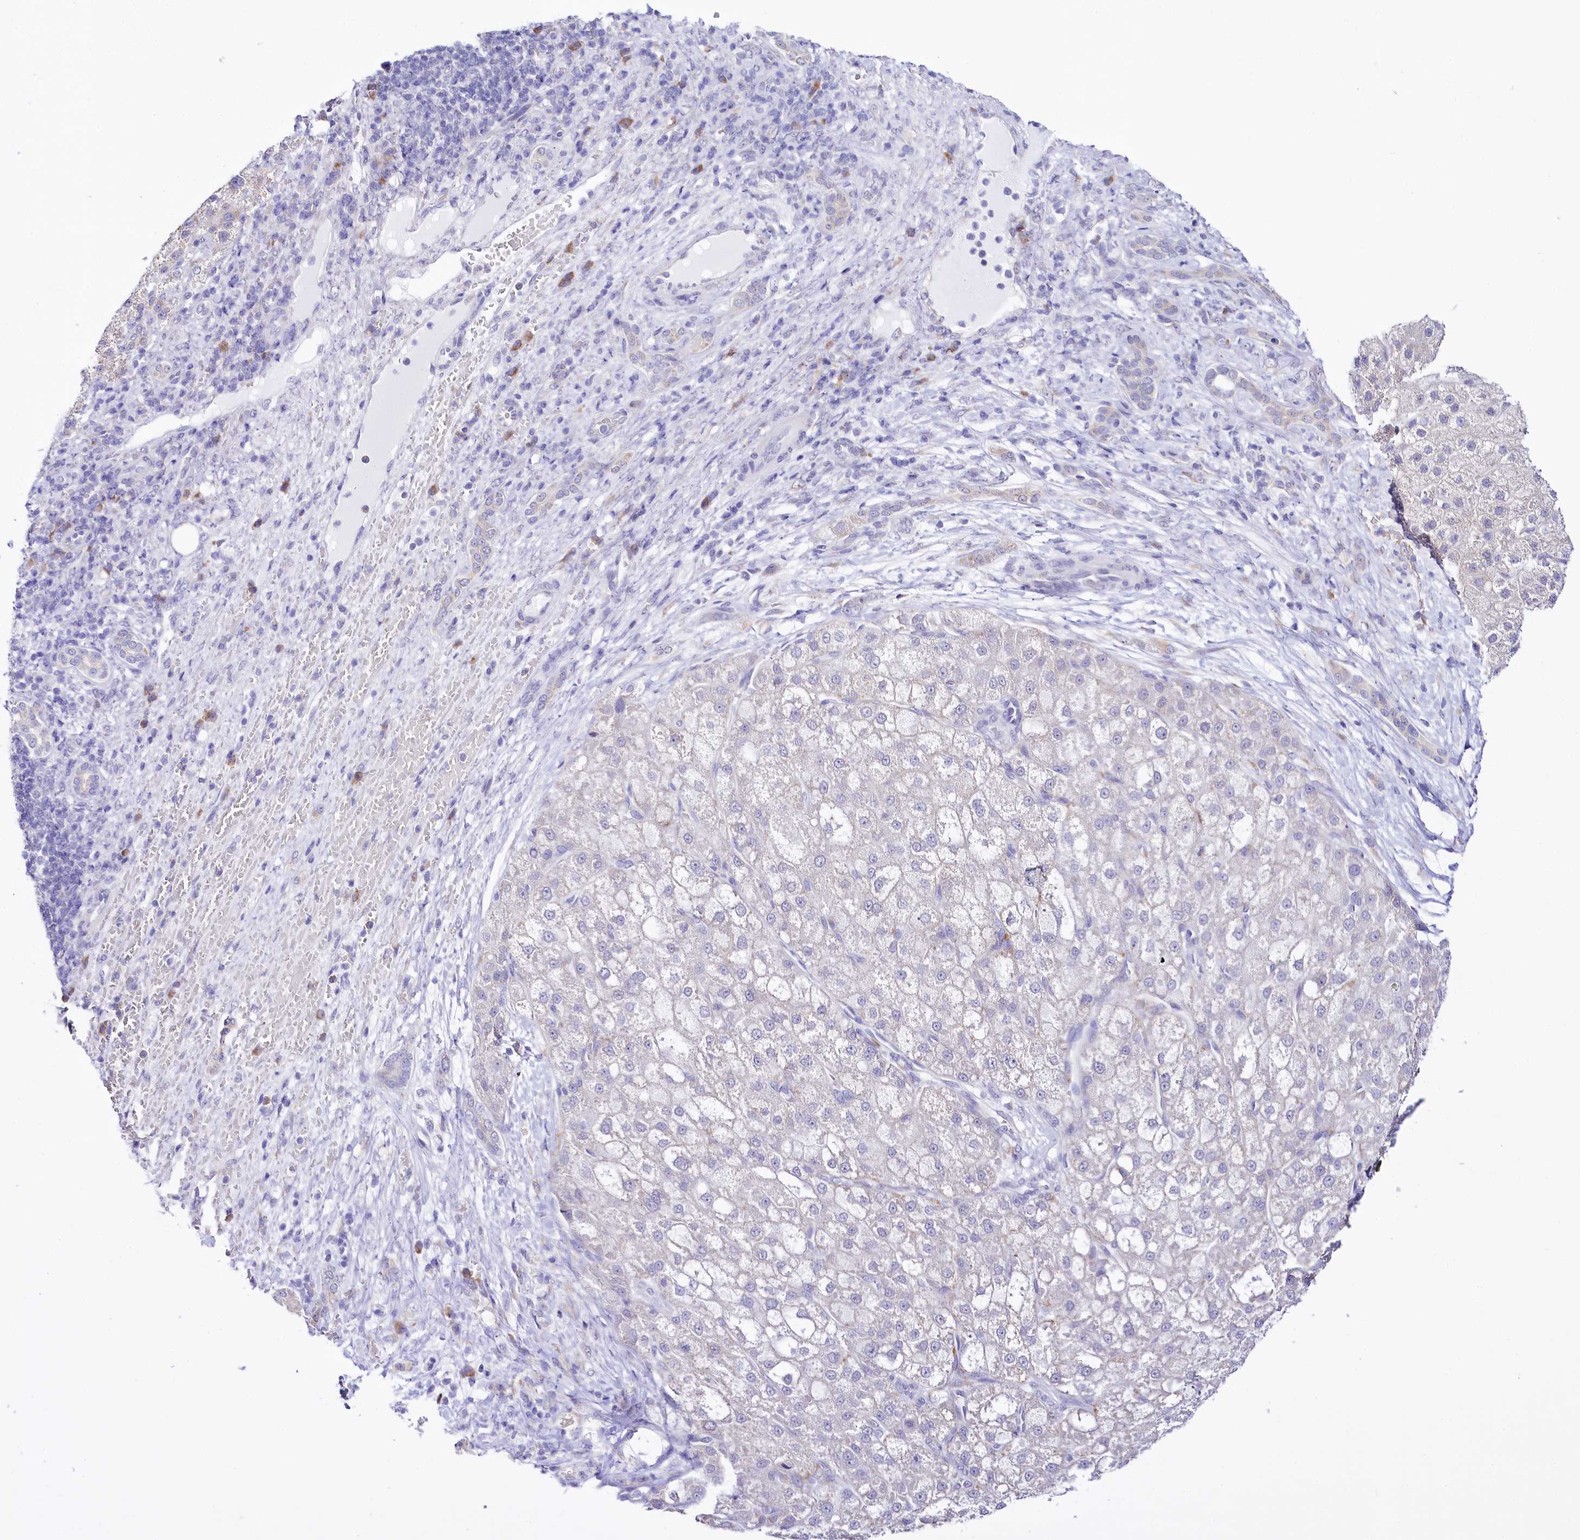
{"staining": {"intensity": "negative", "quantity": "none", "location": "none"}, "tissue": "liver cancer", "cell_type": "Tumor cells", "image_type": "cancer", "snomed": [{"axis": "morphology", "description": "Normal tissue, NOS"}, {"axis": "morphology", "description": "Carcinoma, Hepatocellular, NOS"}, {"axis": "topography", "description": "Liver"}], "caption": "Protein analysis of liver cancer shows no significant staining in tumor cells. (DAB immunohistochemistry visualized using brightfield microscopy, high magnification).", "gene": "SPATS2", "patient": {"sex": "male", "age": 57}}